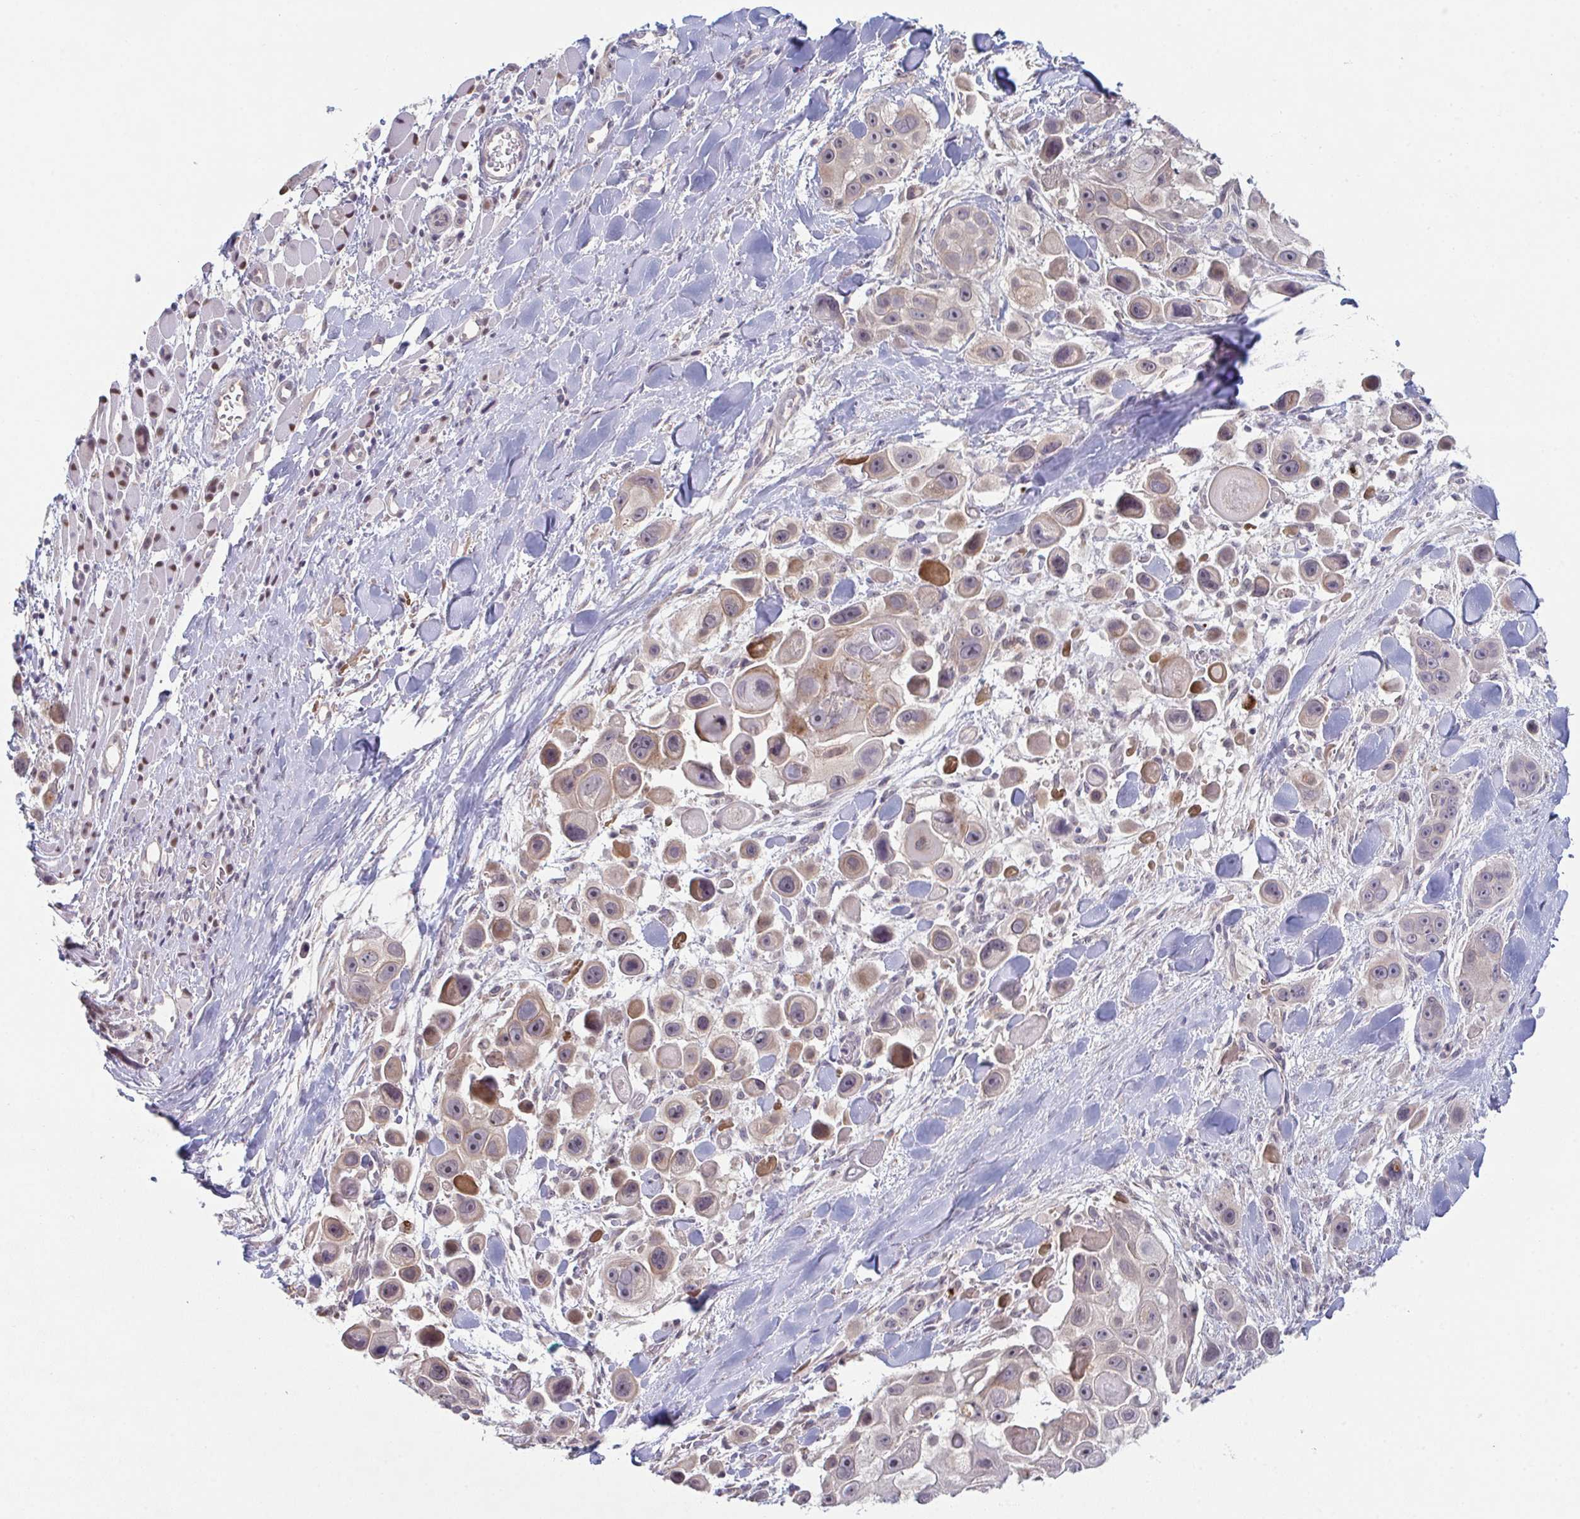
{"staining": {"intensity": "moderate", "quantity": ">75%", "location": "cytoplasmic/membranous"}, "tissue": "skin cancer", "cell_type": "Tumor cells", "image_type": "cancer", "snomed": [{"axis": "morphology", "description": "Squamous cell carcinoma, NOS"}, {"axis": "topography", "description": "Skin"}], "caption": "Skin cancer stained with a protein marker reveals moderate staining in tumor cells.", "gene": "ZNF214", "patient": {"sex": "male", "age": 67}}